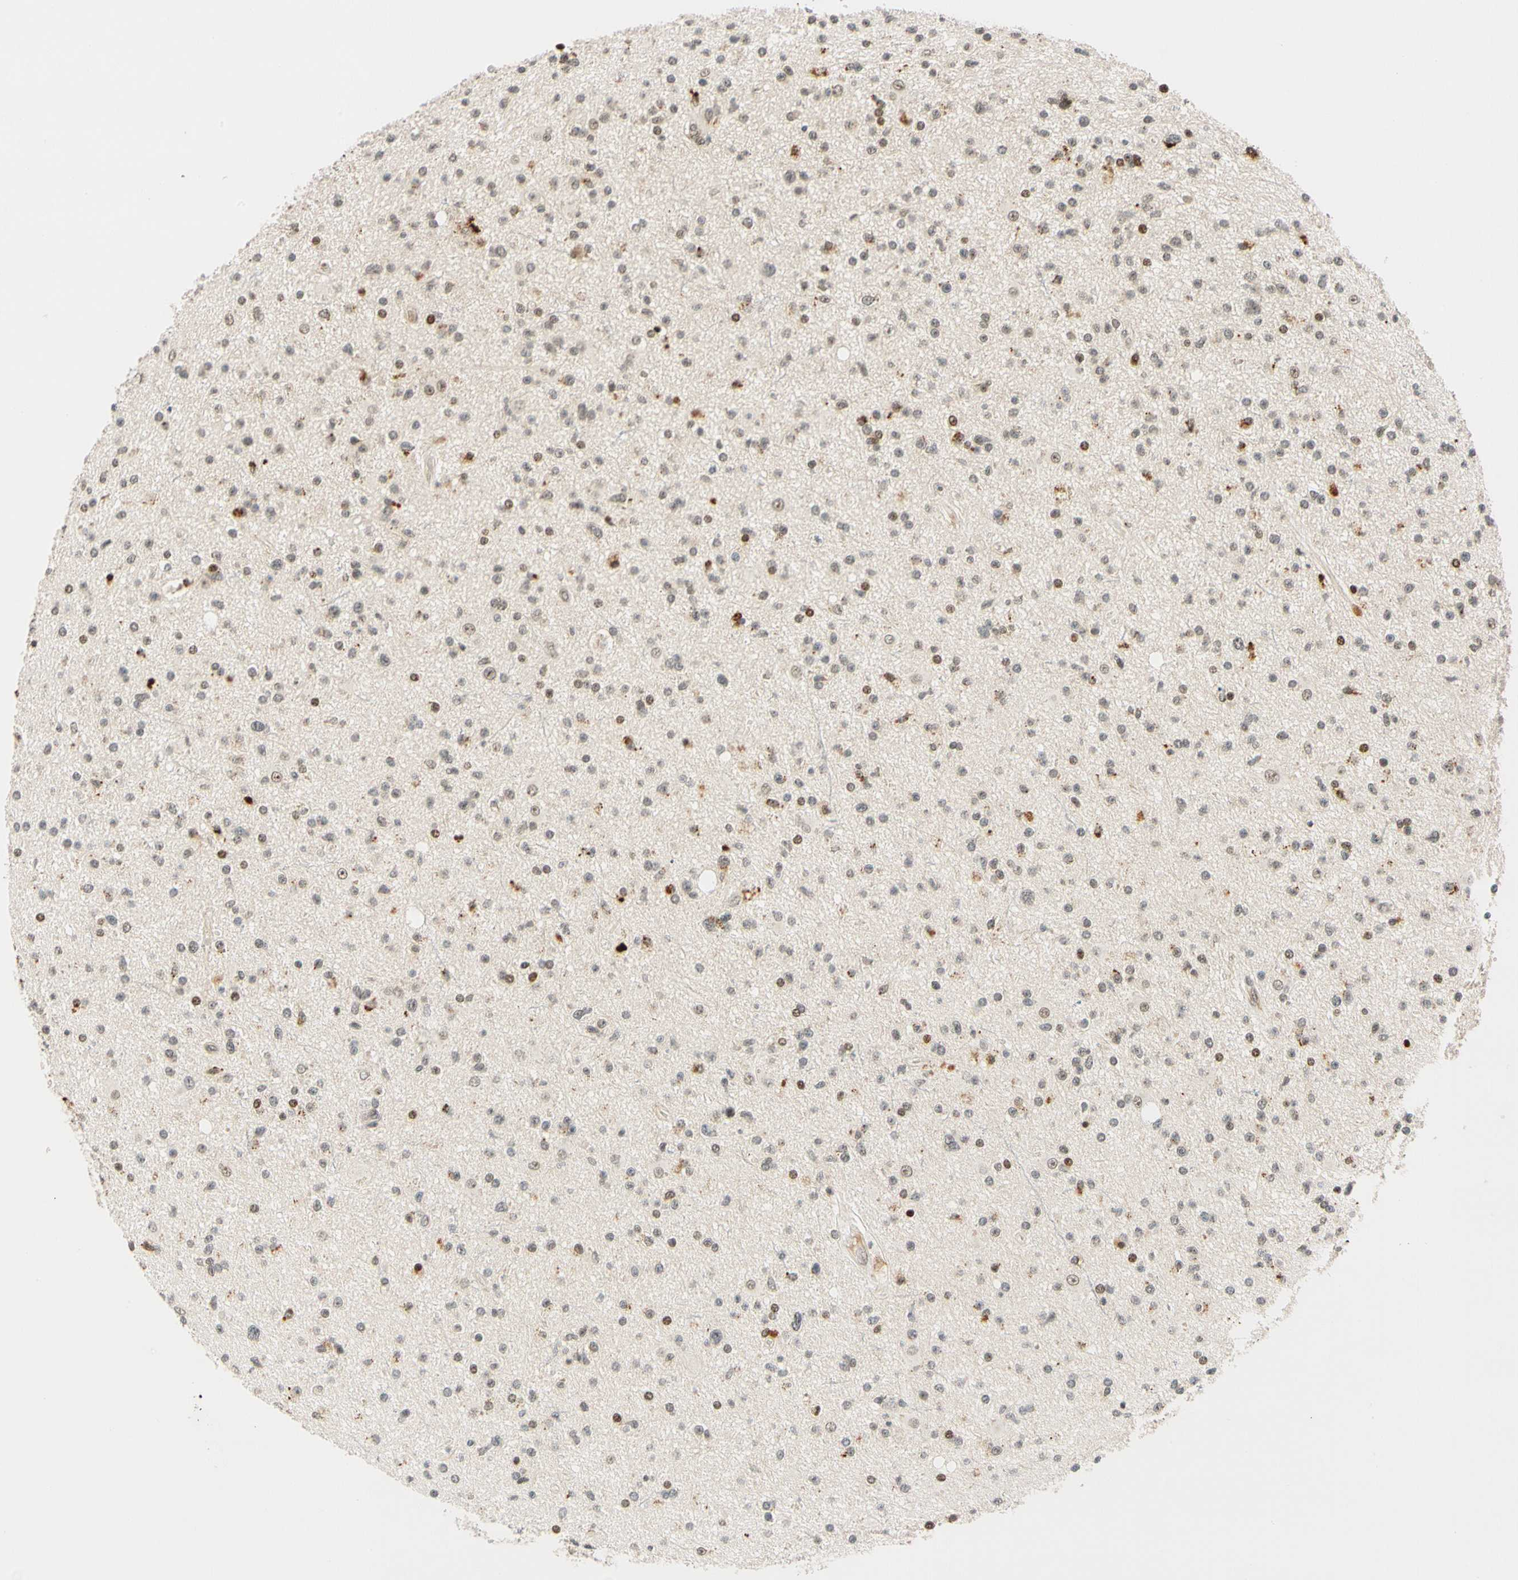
{"staining": {"intensity": "moderate", "quantity": "<25%", "location": "cytoplasmic/membranous,nuclear"}, "tissue": "glioma", "cell_type": "Tumor cells", "image_type": "cancer", "snomed": [{"axis": "morphology", "description": "Glioma, malignant, High grade"}, {"axis": "topography", "description": "Brain"}], "caption": "A brown stain labels moderate cytoplasmic/membranous and nuclear positivity of a protein in malignant glioma (high-grade) tumor cells.", "gene": "CDK7", "patient": {"sex": "male", "age": 33}}